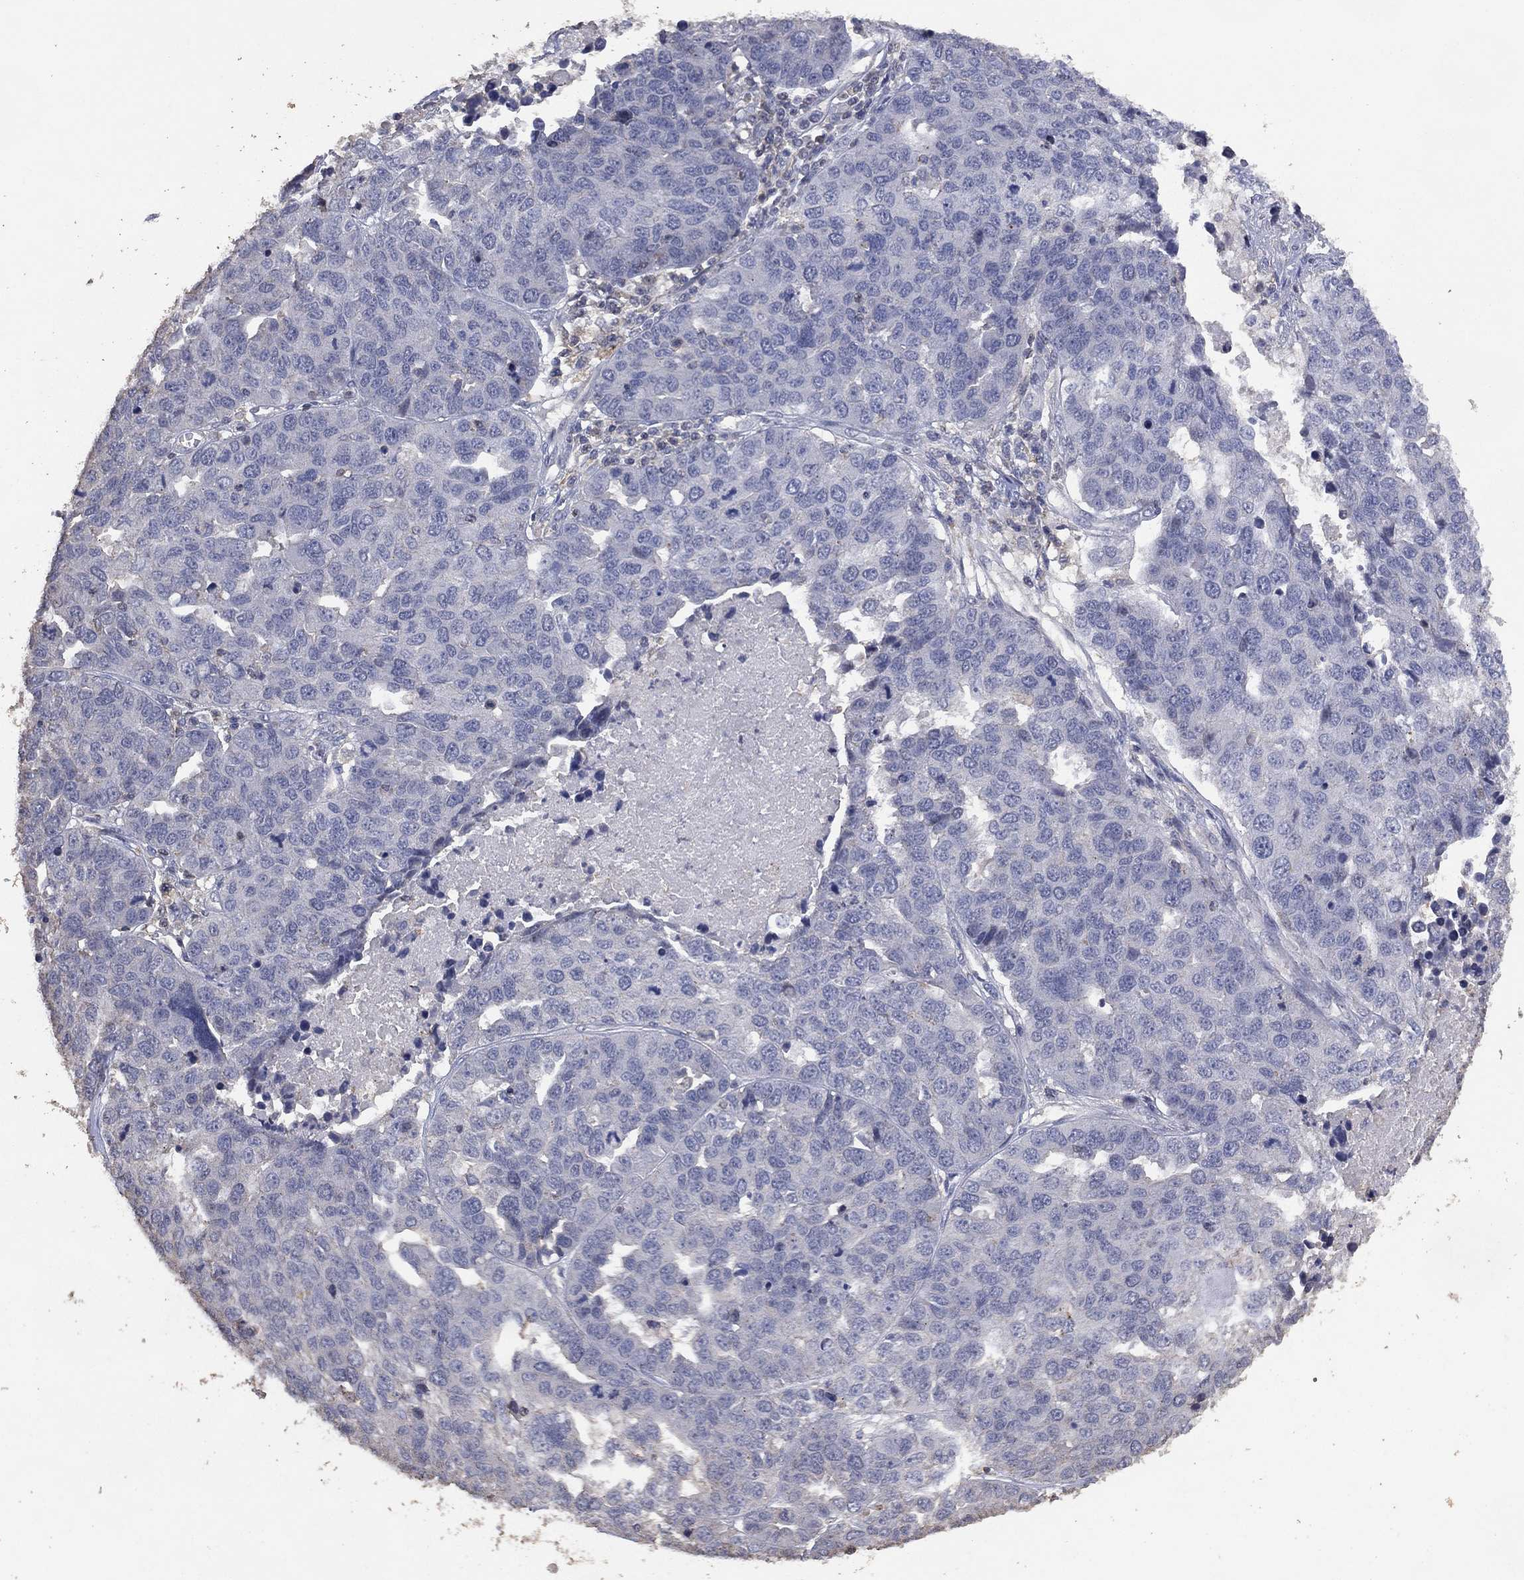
{"staining": {"intensity": "negative", "quantity": "none", "location": "none"}, "tissue": "ovarian cancer", "cell_type": "Tumor cells", "image_type": "cancer", "snomed": [{"axis": "morphology", "description": "Cystadenocarcinoma, serous, NOS"}, {"axis": "topography", "description": "Ovary"}], "caption": "High power microscopy photomicrograph of an immunohistochemistry (IHC) histopathology image of serous cystadenocarcinoma (ovarian), revealing no significant positivity in tumor cells.", "gene": "ADPRHL1", "patient": {"sex": "female", "age": 87}}